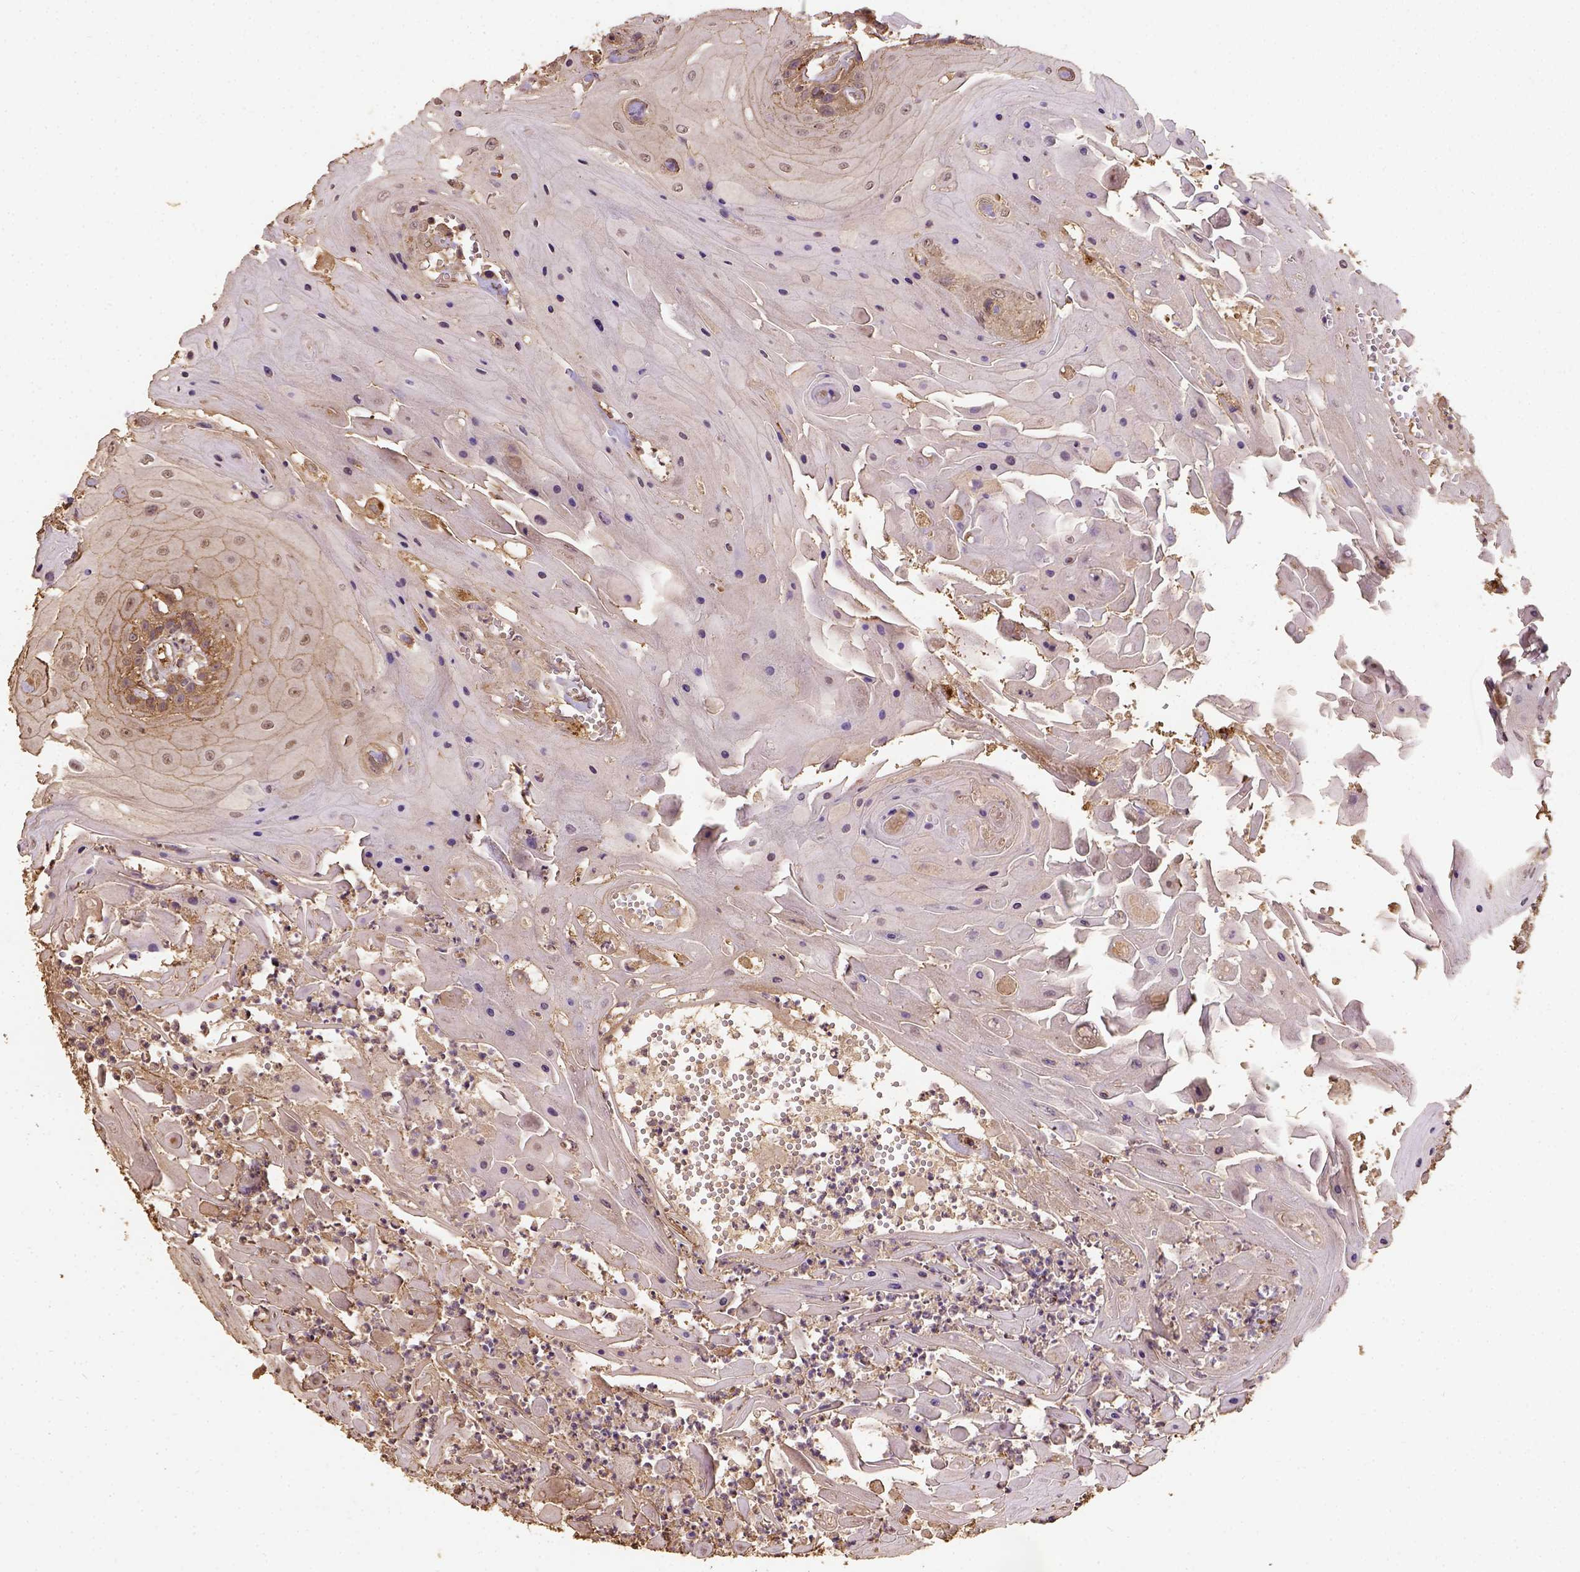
{"staining": {"intensity": "moderate", "quantity": "<25%", "location": "cytoplasmic/membranous,nuclear"}, "tissue": "head and neck cancer", "cell_type": "Tumor cells", "image_type": "cancer", "snomed": [{"axis": "morphology", "description": "Squamous cell carcinoma, NOS"}, {"axis": "topography", "description": "Skin"}, {"axis": "topography", "description": "Head-Neck"}], "caption": "Immunohistochemistry (DAB) staining of head and neck cancer (squamous cell carcinoma) exhibits moderate cytoplasmic/membranous and nuclear protein expression in approximately <25% of tumor cells.", "gene": "ATP1B3", "patient": {"sex": "male", "age": 80}}